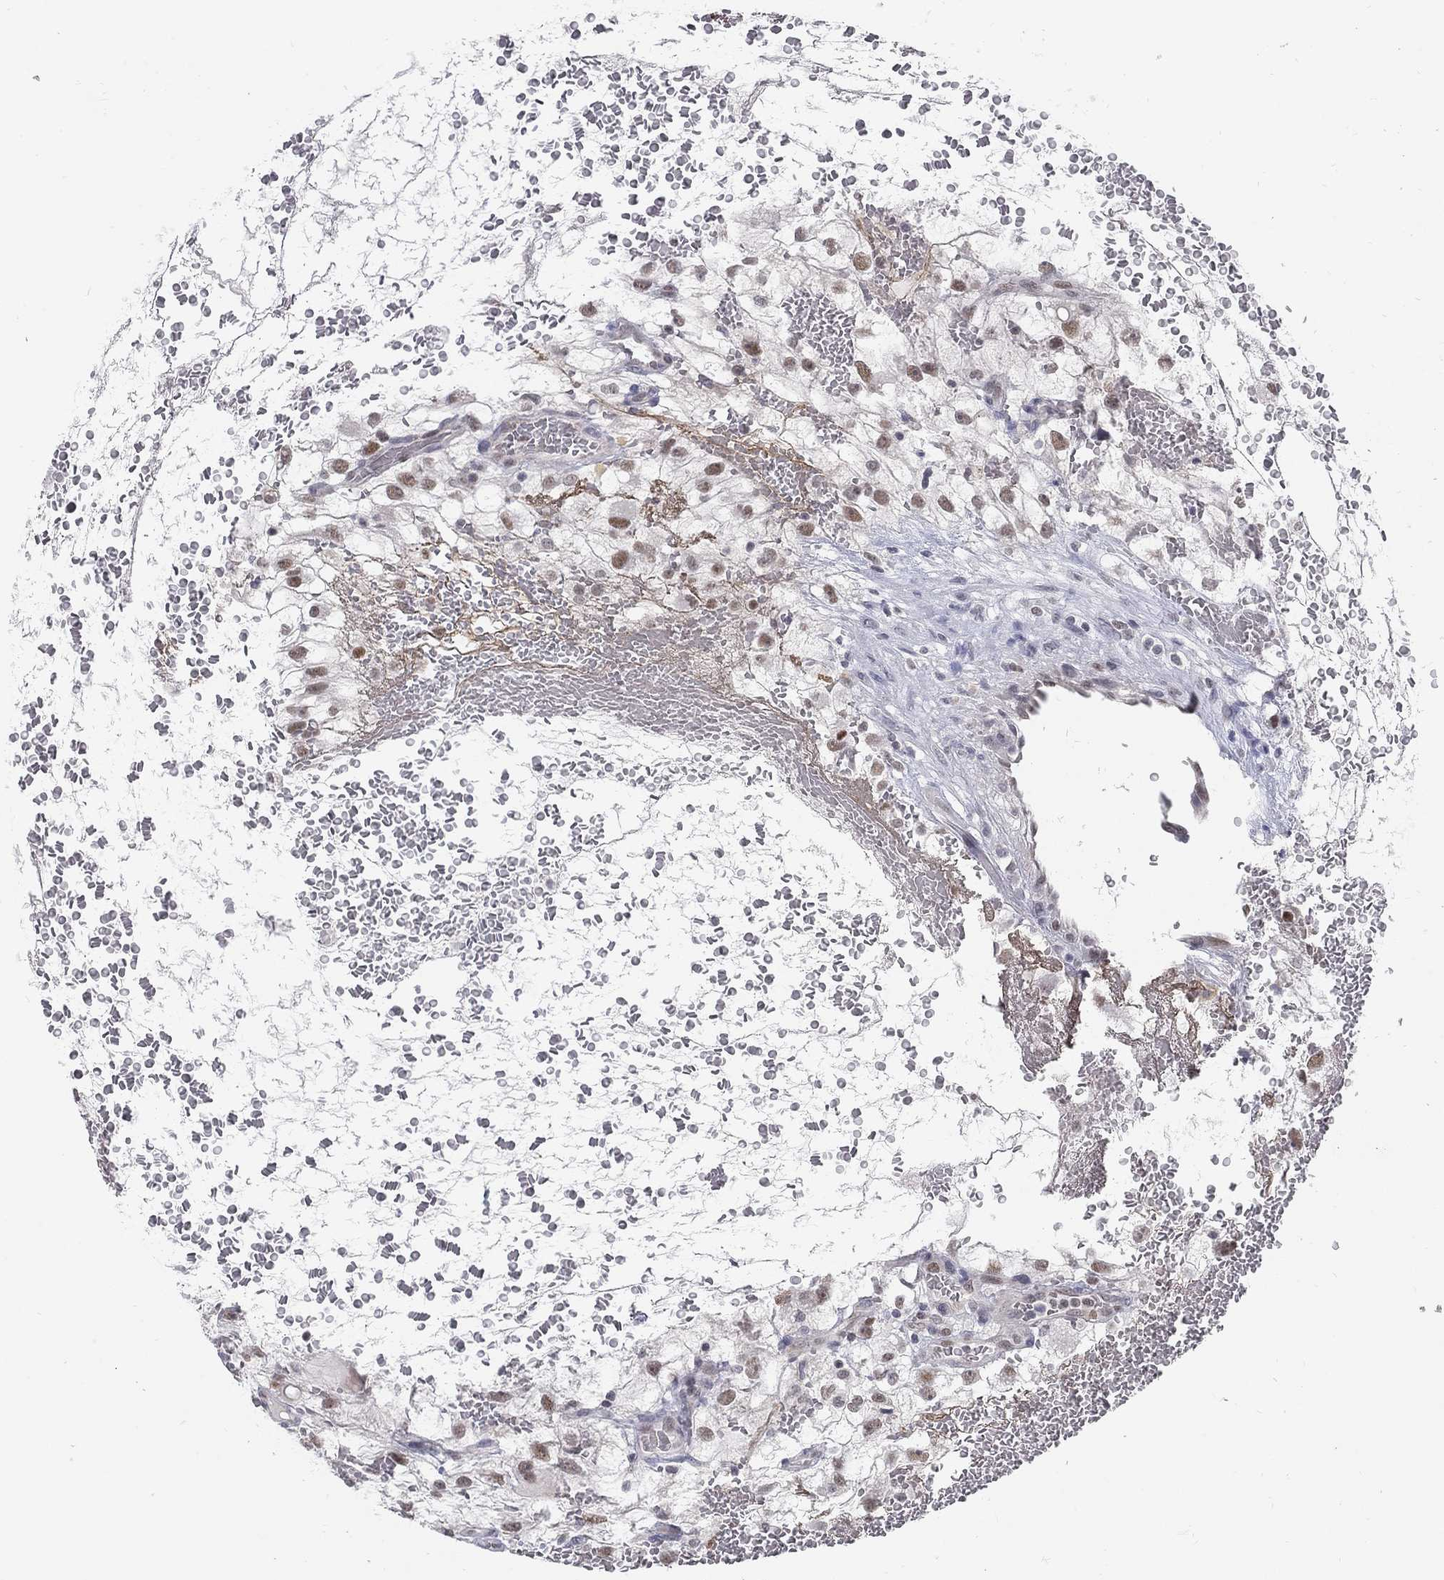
{"staining": {"intensity": "moderate", "quantity": ">75%", "location": "nuclear"}, "tissue": "renal cancer", "cell_type": "Tumor cells", "image_type": "cancer", "snomed": [{"axis": "morphology", "description": "Adenocarcinoma, NOS"}, {"axis": "topography", "description": "Kidney"}], "caption": "High-power microscopy captured an immunohistochemistry image of renal cancer, revealing moderate nuclear positivity in approximately >75% of tumor cells.", "gene": "GCFC2", "patient": {"sex": "male", "age": 59}}